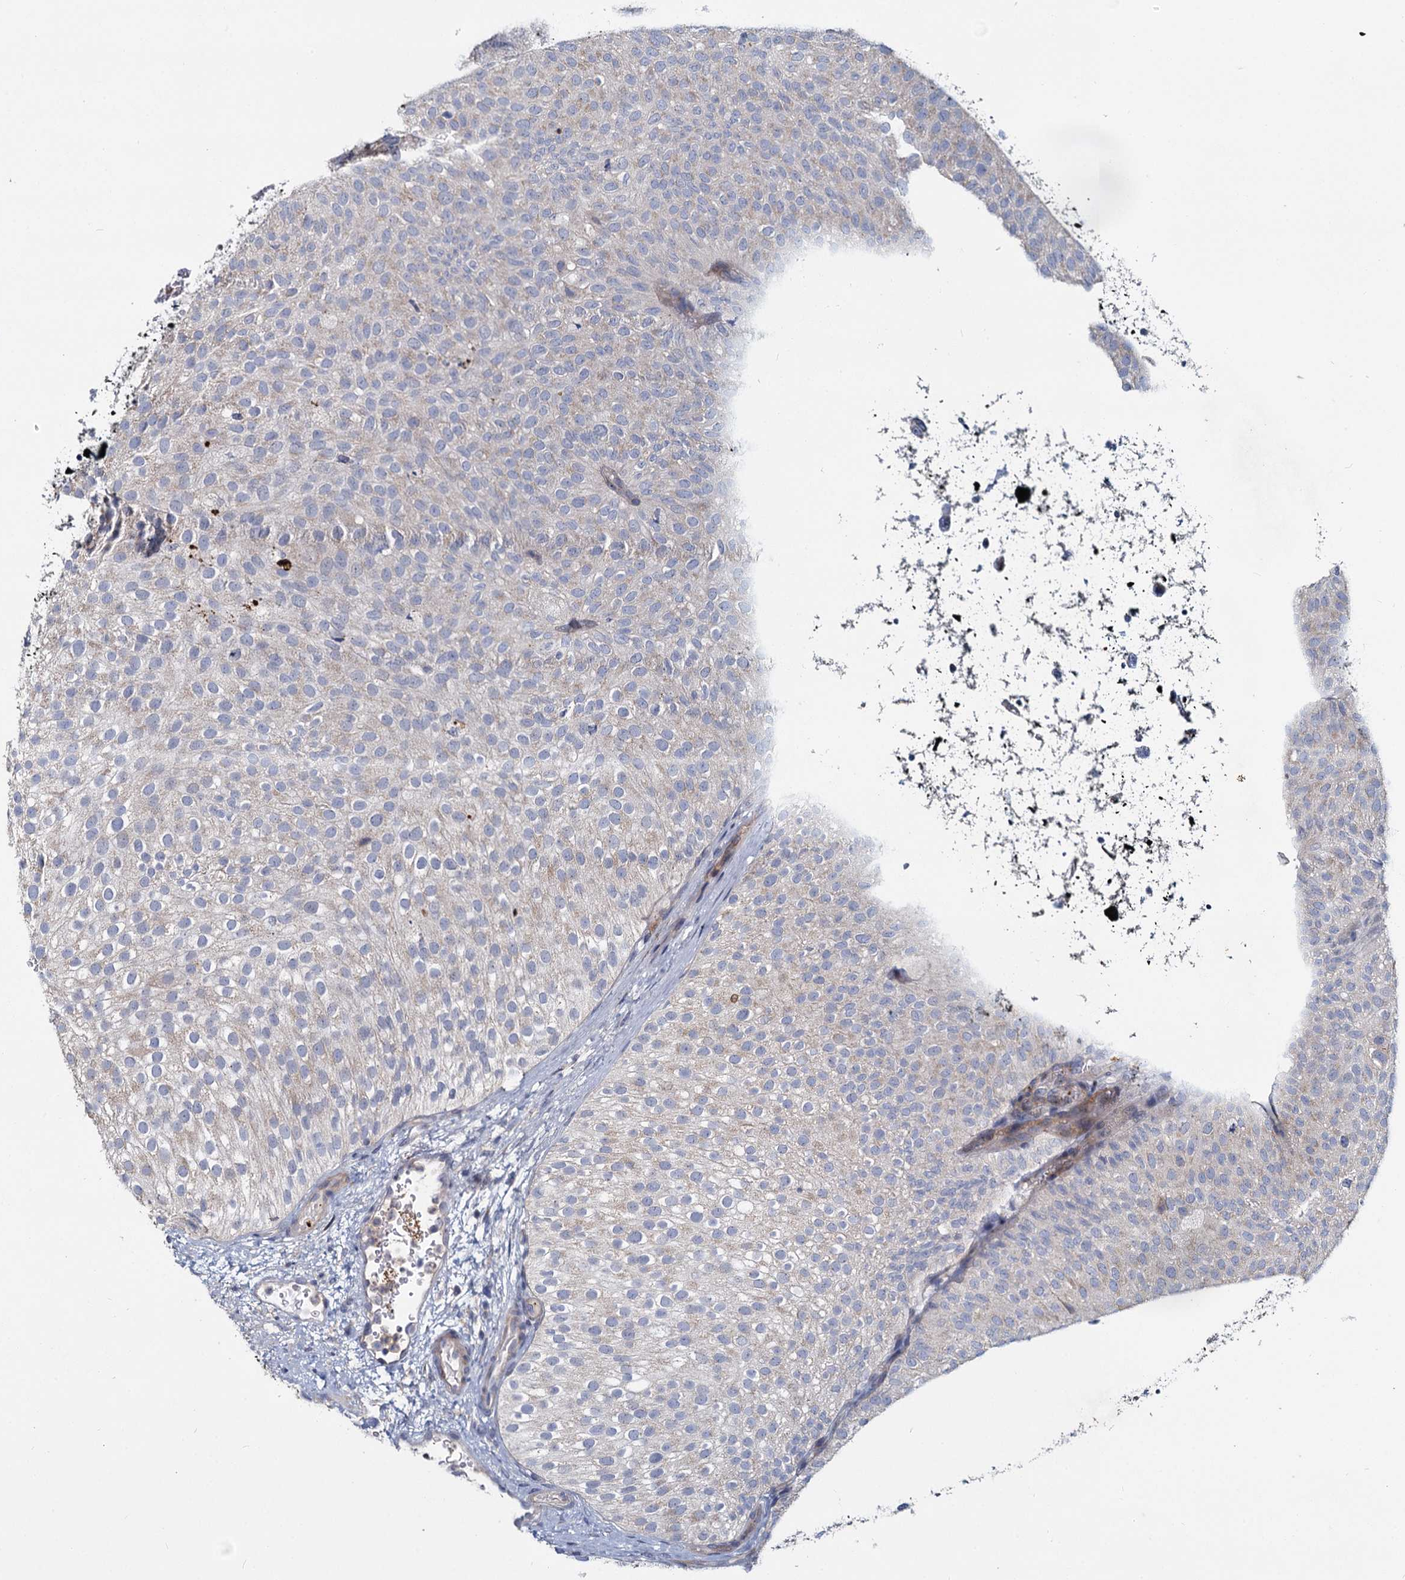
{"staining": {"intensity": "weak", "quantity": "<25%", "location": "cytoplasmic/membranous"}, "tissue": "urothelial cancer", "cell_type": "Tumor cells", "image_type": "cancer", "snomed": [{"axis": "morphology", "description": "Urothelial carcinoma, Low grade"}, {"axis": "topography", "description": "Urinary bladder"}], "caption": "Urothelial carcinoma (low-grade) was stained to show a protein in brown. There is no significant positivity in tumor cells.", "gene": "DCUN1D2", "patient": {"sex": "male", "age": 78}}